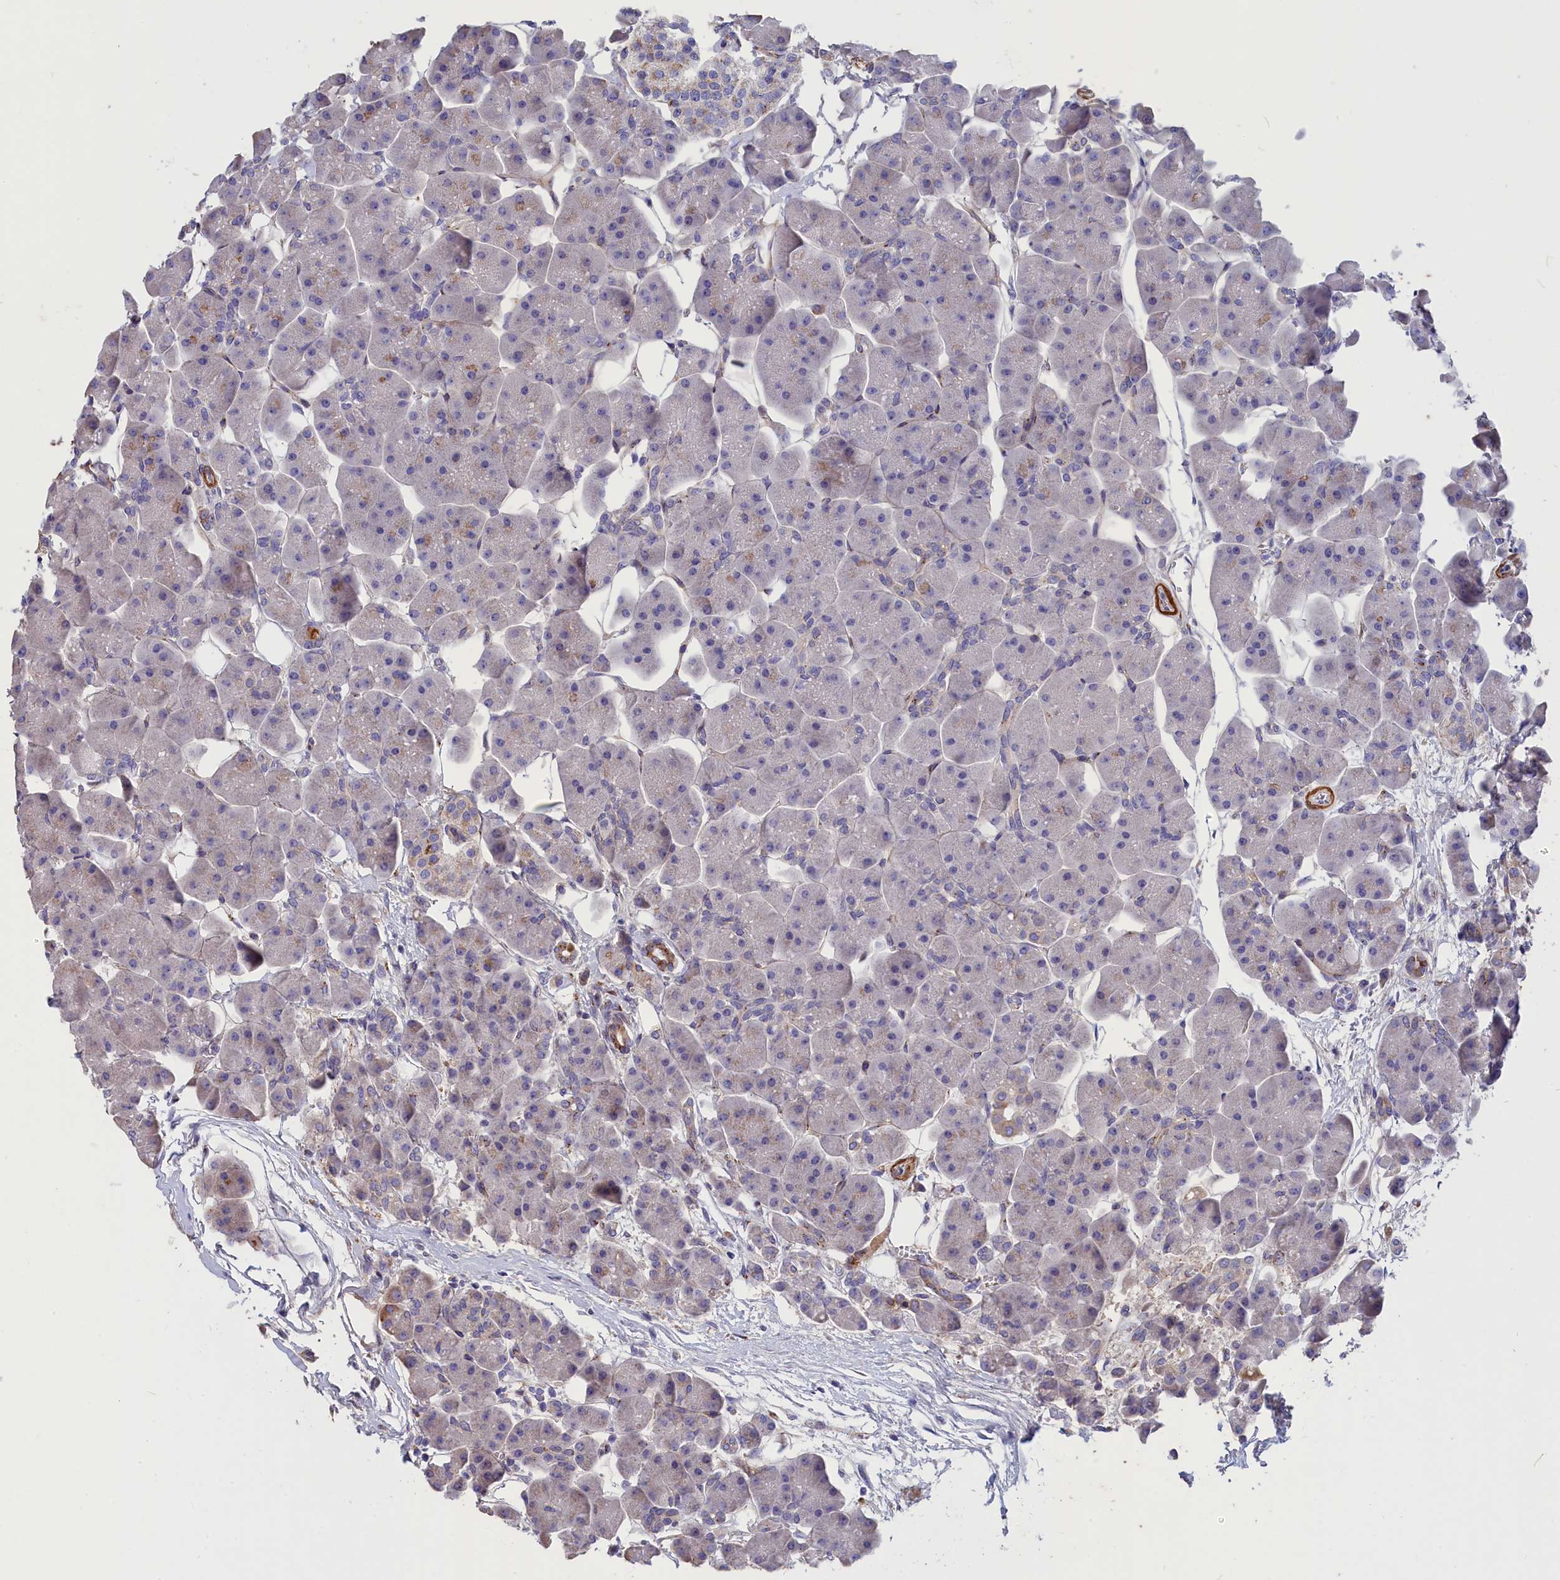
{"staining": {"intensity": "moderate", "quantity": "25%-75%", "location": "cytoplasmic/membranous"}, "tissue": "pancreas", "cell_type": "Exocrine glandular cells", "image_type": "normal", "snomed": [{"axis": "morphology", "description": "Normal tissue, NOS"}, {"axis": "topography", "description": "Pancreas"}], "caption": "Immunohistochemistry (IHC) of unremarkable pancreas displays medium levels of moderate cytoplasmic/membranous staining in about 25%-75% of exocrine glandular cells.", "gene": "TUBGCP4", "patient": {"sex": "male", "age": 66}}